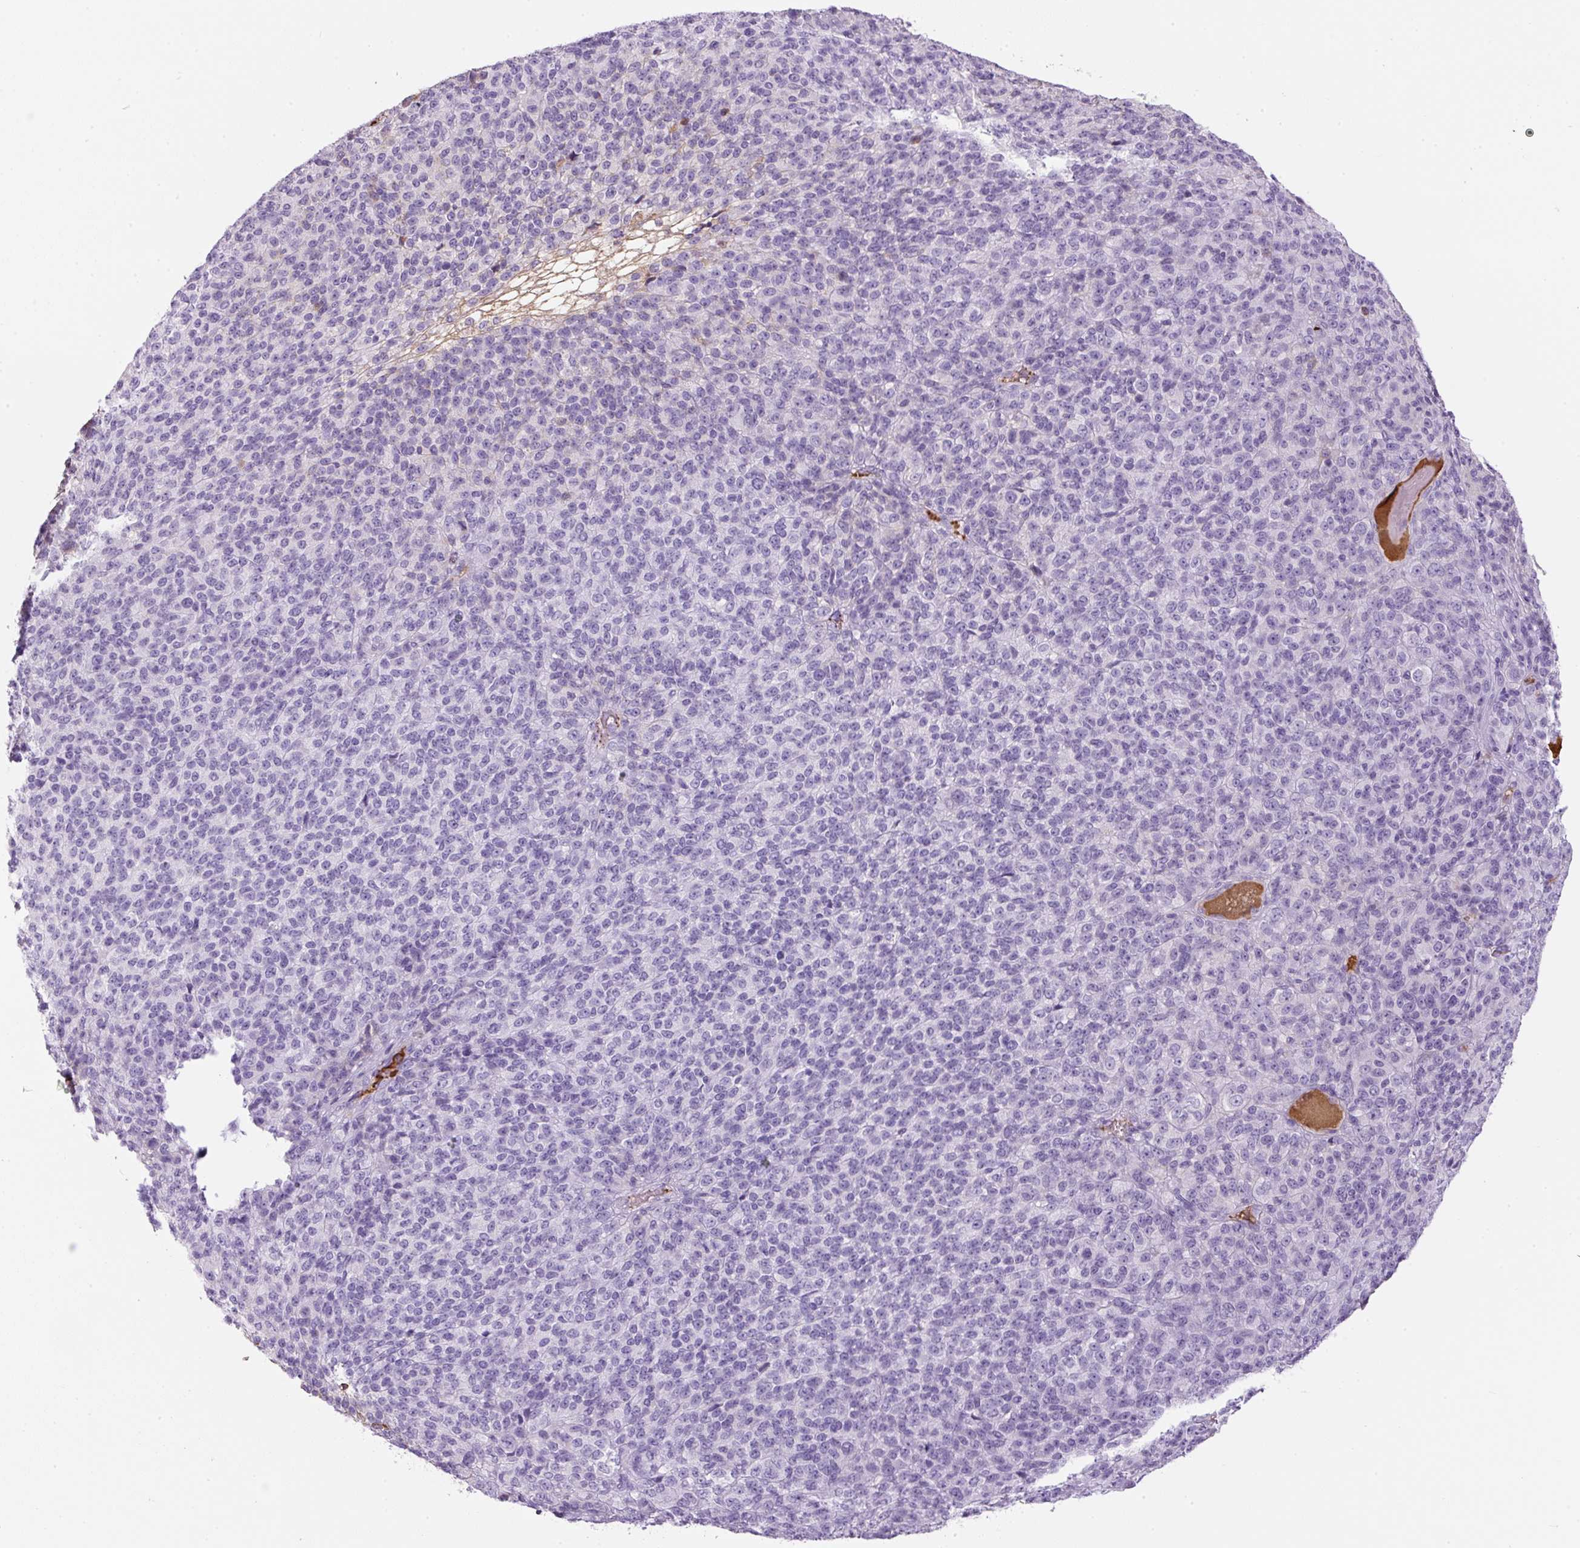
{"staining": {"intensity": "negative", "quantity": "none", "location": "none"}, "tissue": "melanoma", "cell_type": "Tumor cells", "image_type": "cancer", "snomed": [{"axis": "morphology", "description": "Malignant melanoma, Metastatic site"}, {"axis": "topography", "description": "Brain"}], "caption": "Micrograph shows no significant protein staining in tumor cells of melanoma.", "gene": "APOA1", "patient": {"sex": "female", "age": 56}}